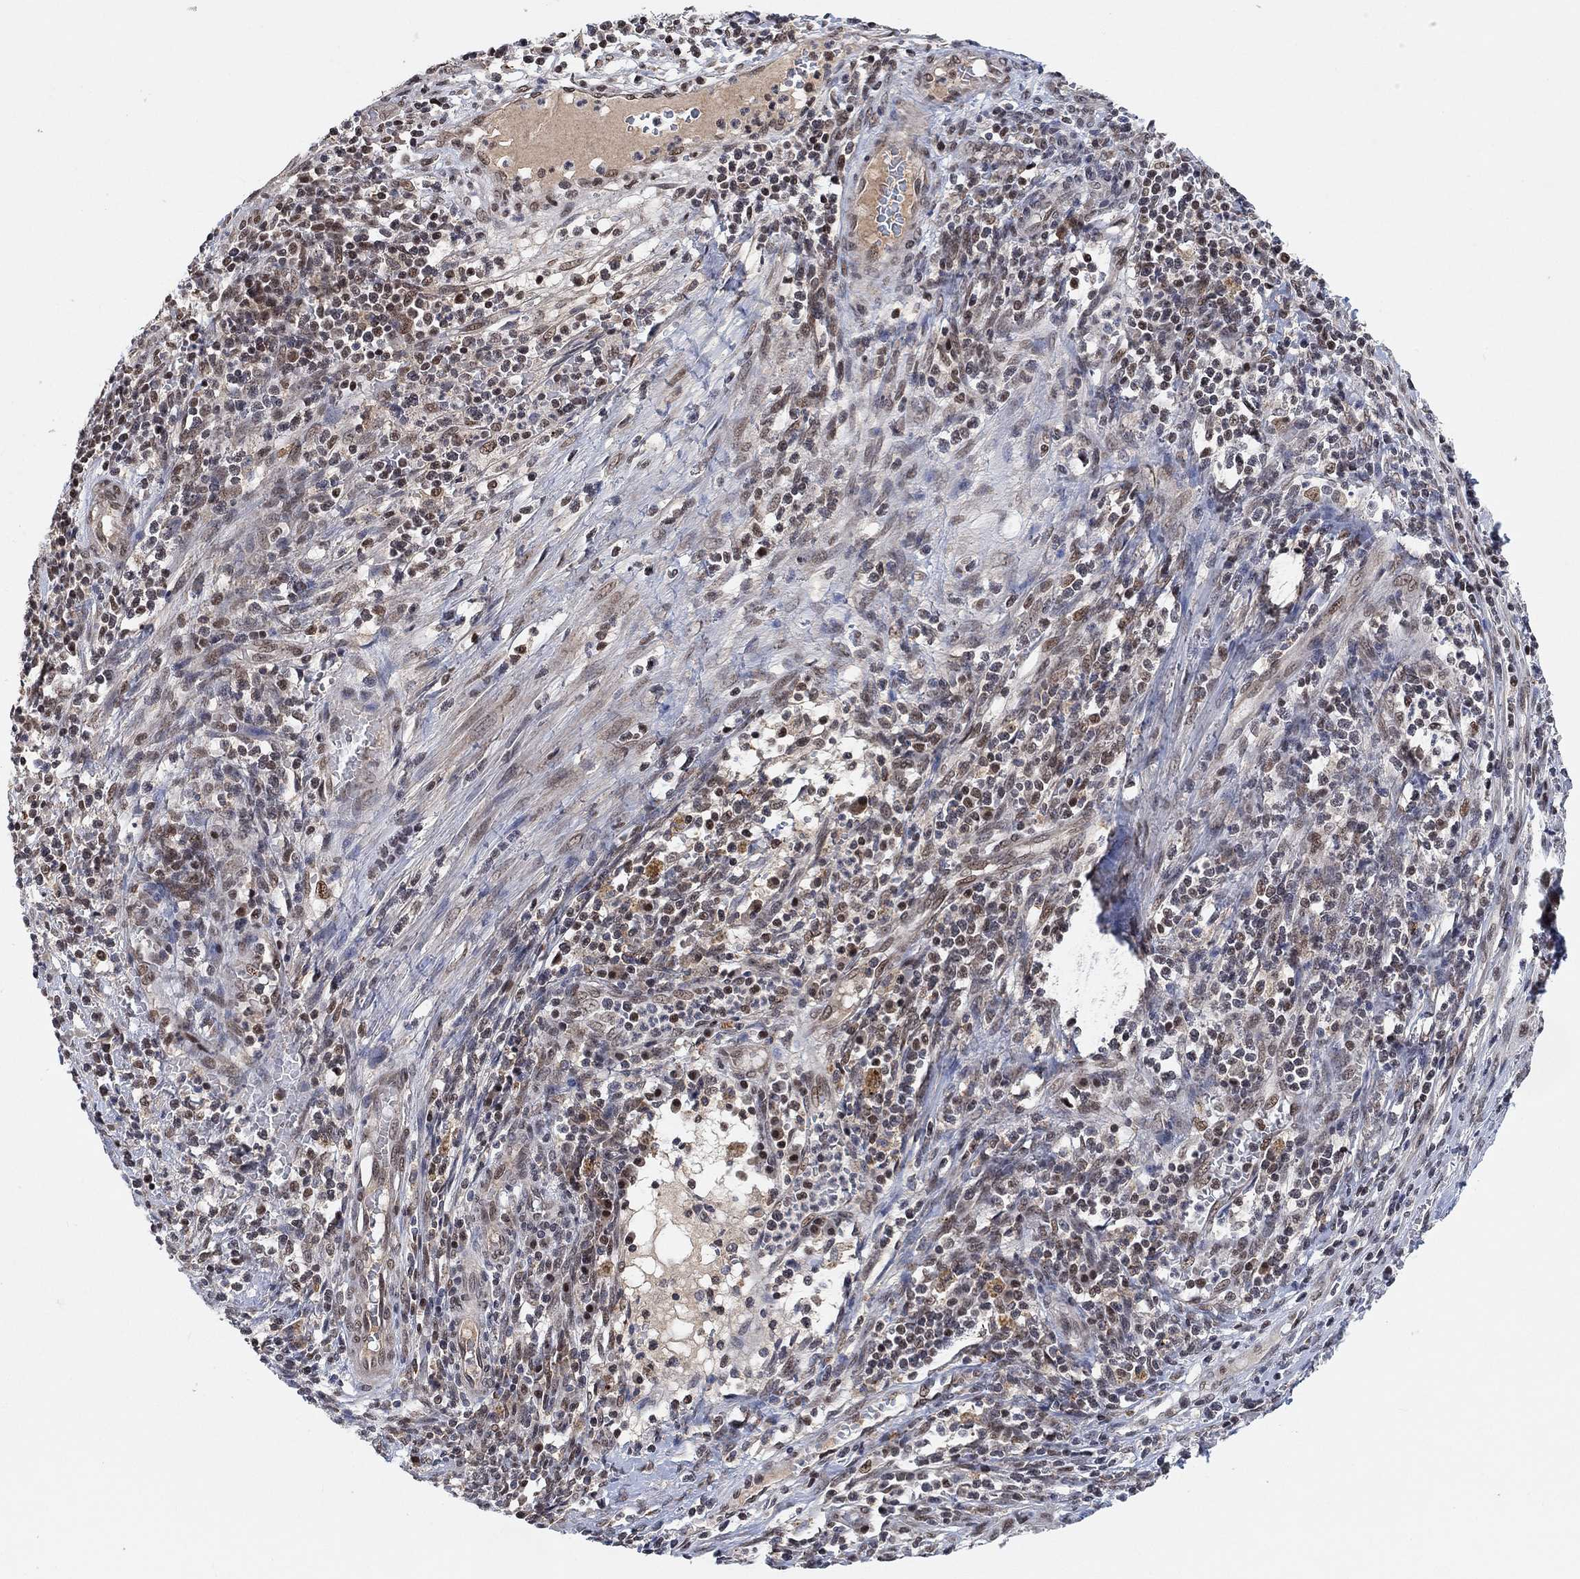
{"staining": {"intensity": "moderate", "quantity": ">75%", "location": "nuclear"}, "tissue": "cervical cancer", "cell_type": "Tumor cells", "image_type": "cancer", "snomed": [{"axis": "morphology", "description": "Squamous cell carcinoma, NOS"}, {"axis": "topography", "description": "Cervix"}], "caption": "Human cervical cancer (squamous cell carcinoma) stained with a protein marker exhibits moderate staining in tumor cells.", "gene": "THAP8", "patient": {"sex": "female", "age": 70}}